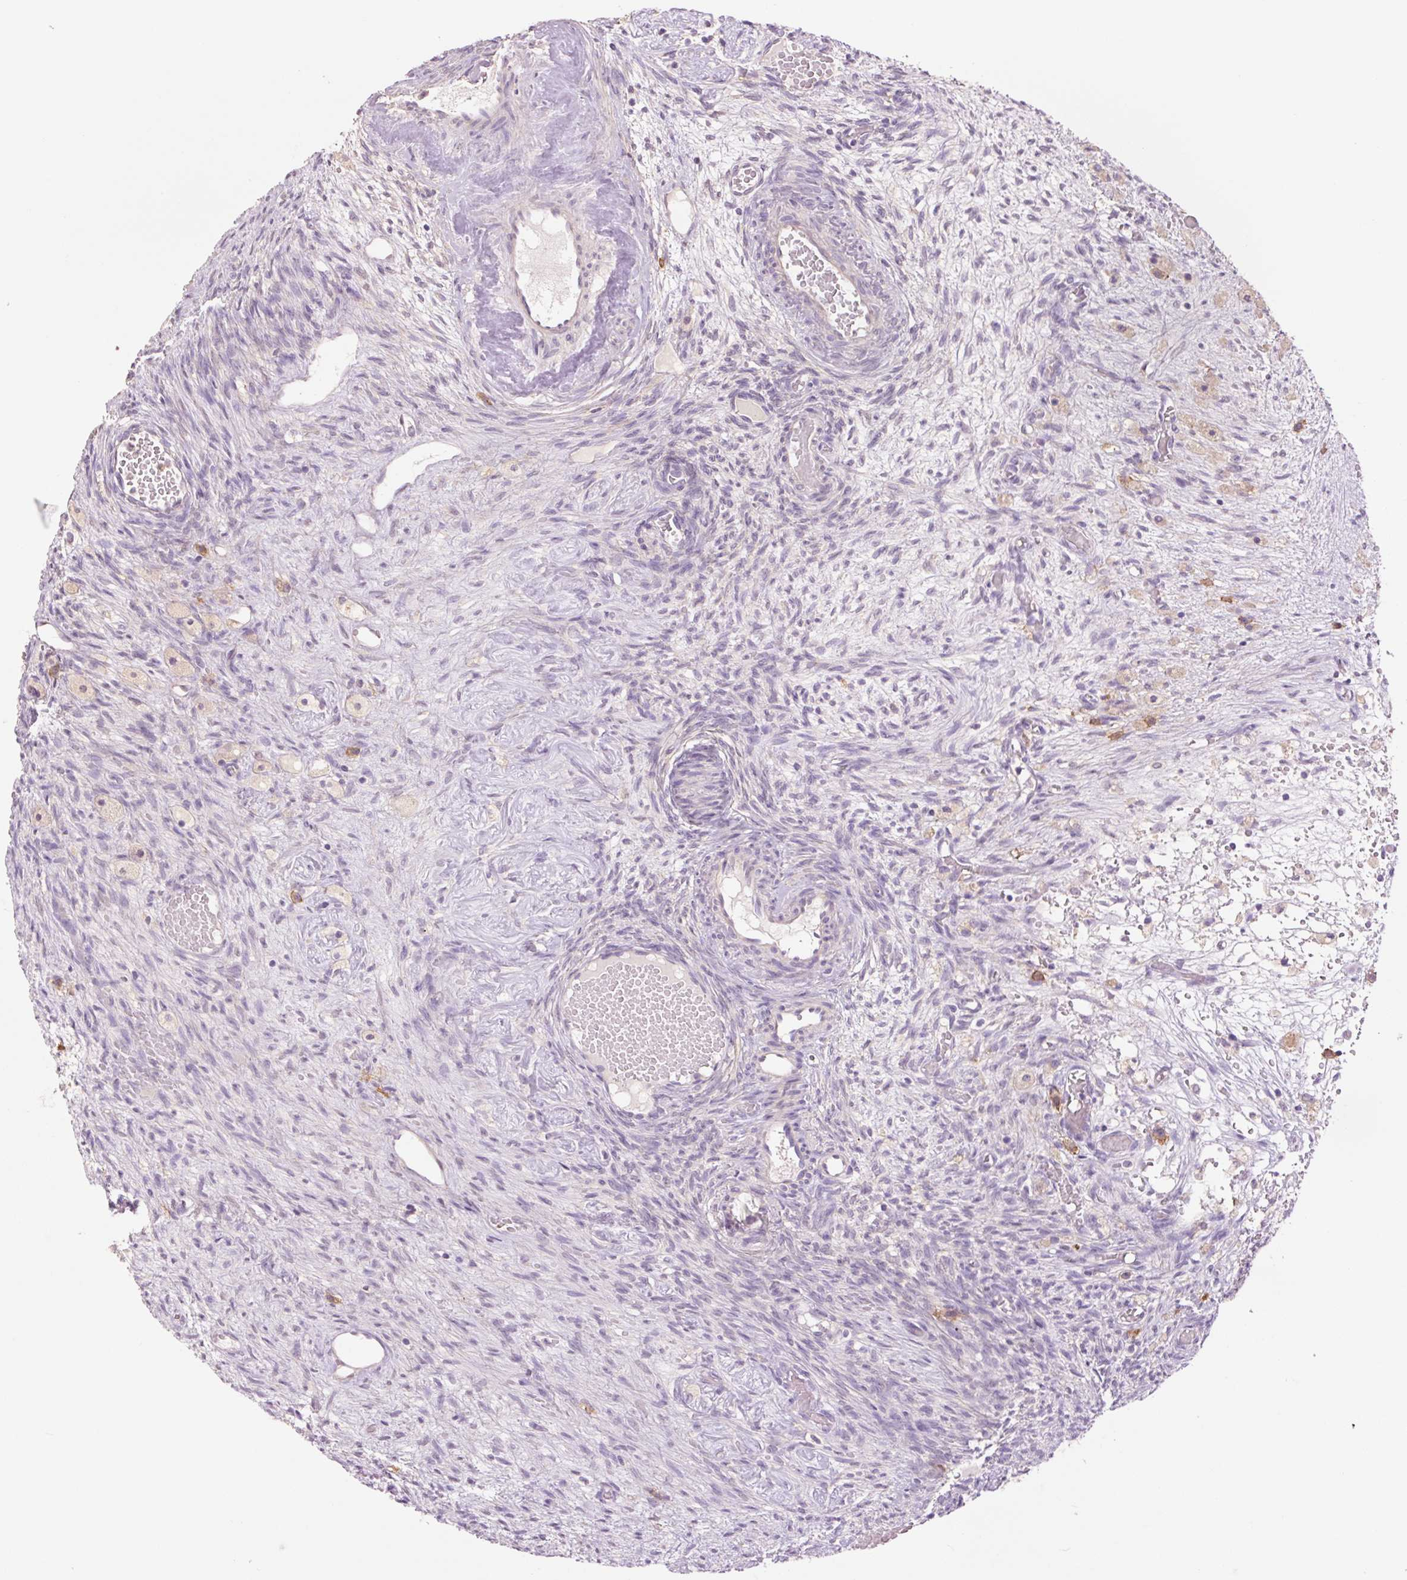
{"staining": {"intensity": "negative", "quantity": "none", "location": "none"}, "tissue": "ovary", "cell_type": "Follicle cells", "image_type": "normal", "snomed": [{"axis": "morphology", "description": "Normal tissue, NOS"}, {"axis": "topography", "description": "Ovary"}], "caption": "A histopathology image of ovary stained for a protein reveals no brown staining in follicle cells. (DAB (3,3'-diaminobenzidine) immunohistochemistry (IHC), high magnification).", "gene": "SLC1A4", "patient": {"sex": "female", "age": 67}}